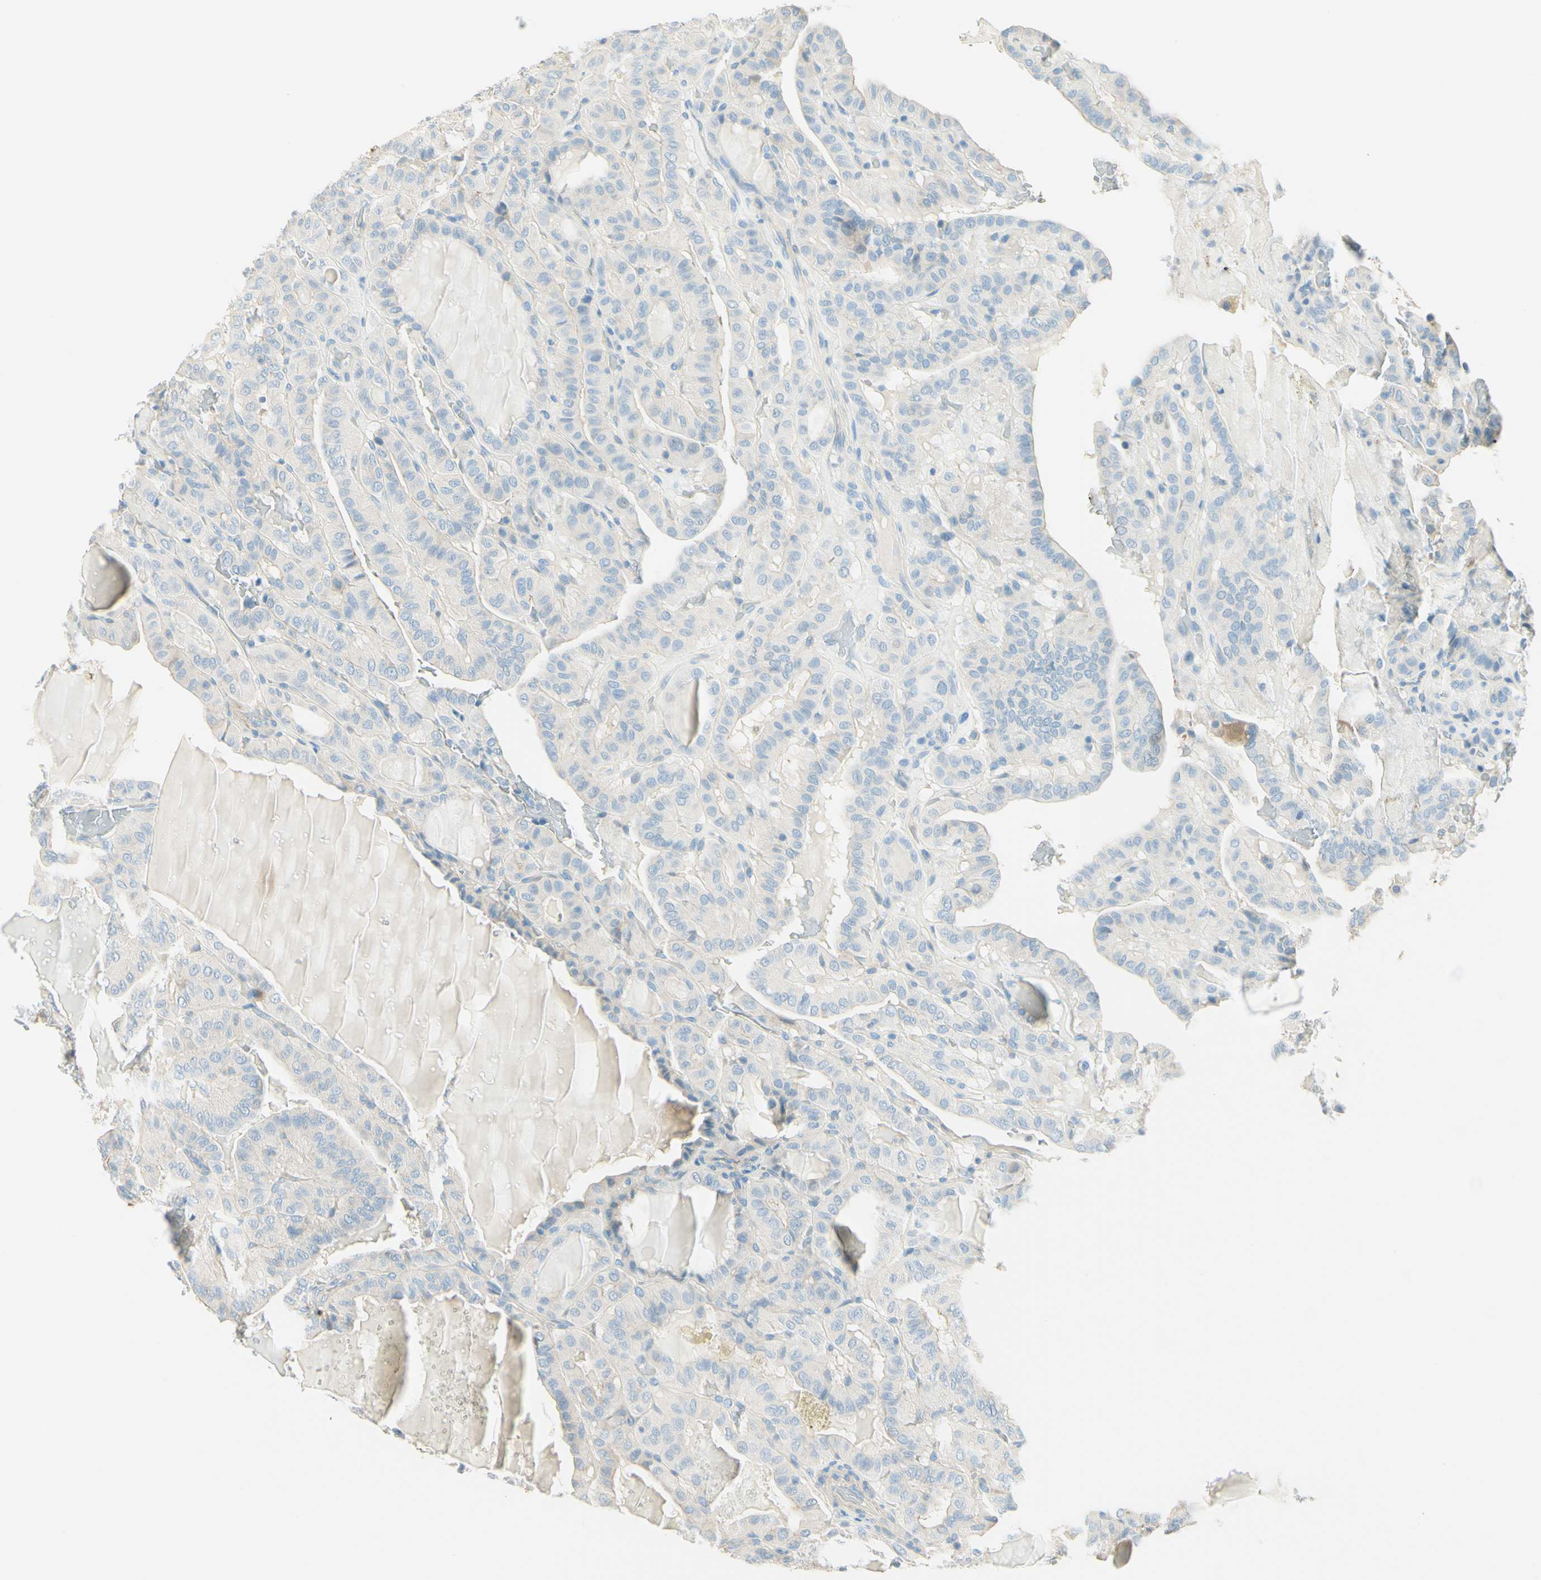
{"staining": {"intensity": "negative", "quantity": "none", "location": "none"}, "tissue": "thyroid cancer", "cell_type": "Tumor cells", "image_type": "cancer", "snomed": [{"axis": "morphology", "description": "Papillary adenocarcinoma, NOS"}, {"axis": "topography", "description": "Thyroid gland"}], "caption": "Thyroid papillary adenocarcinoma was stained to show a protein in brown. There is no significant positivity in tumor cells.", "gene": "NCBP2L", "patient": {"sex": "male", "age": 77}}